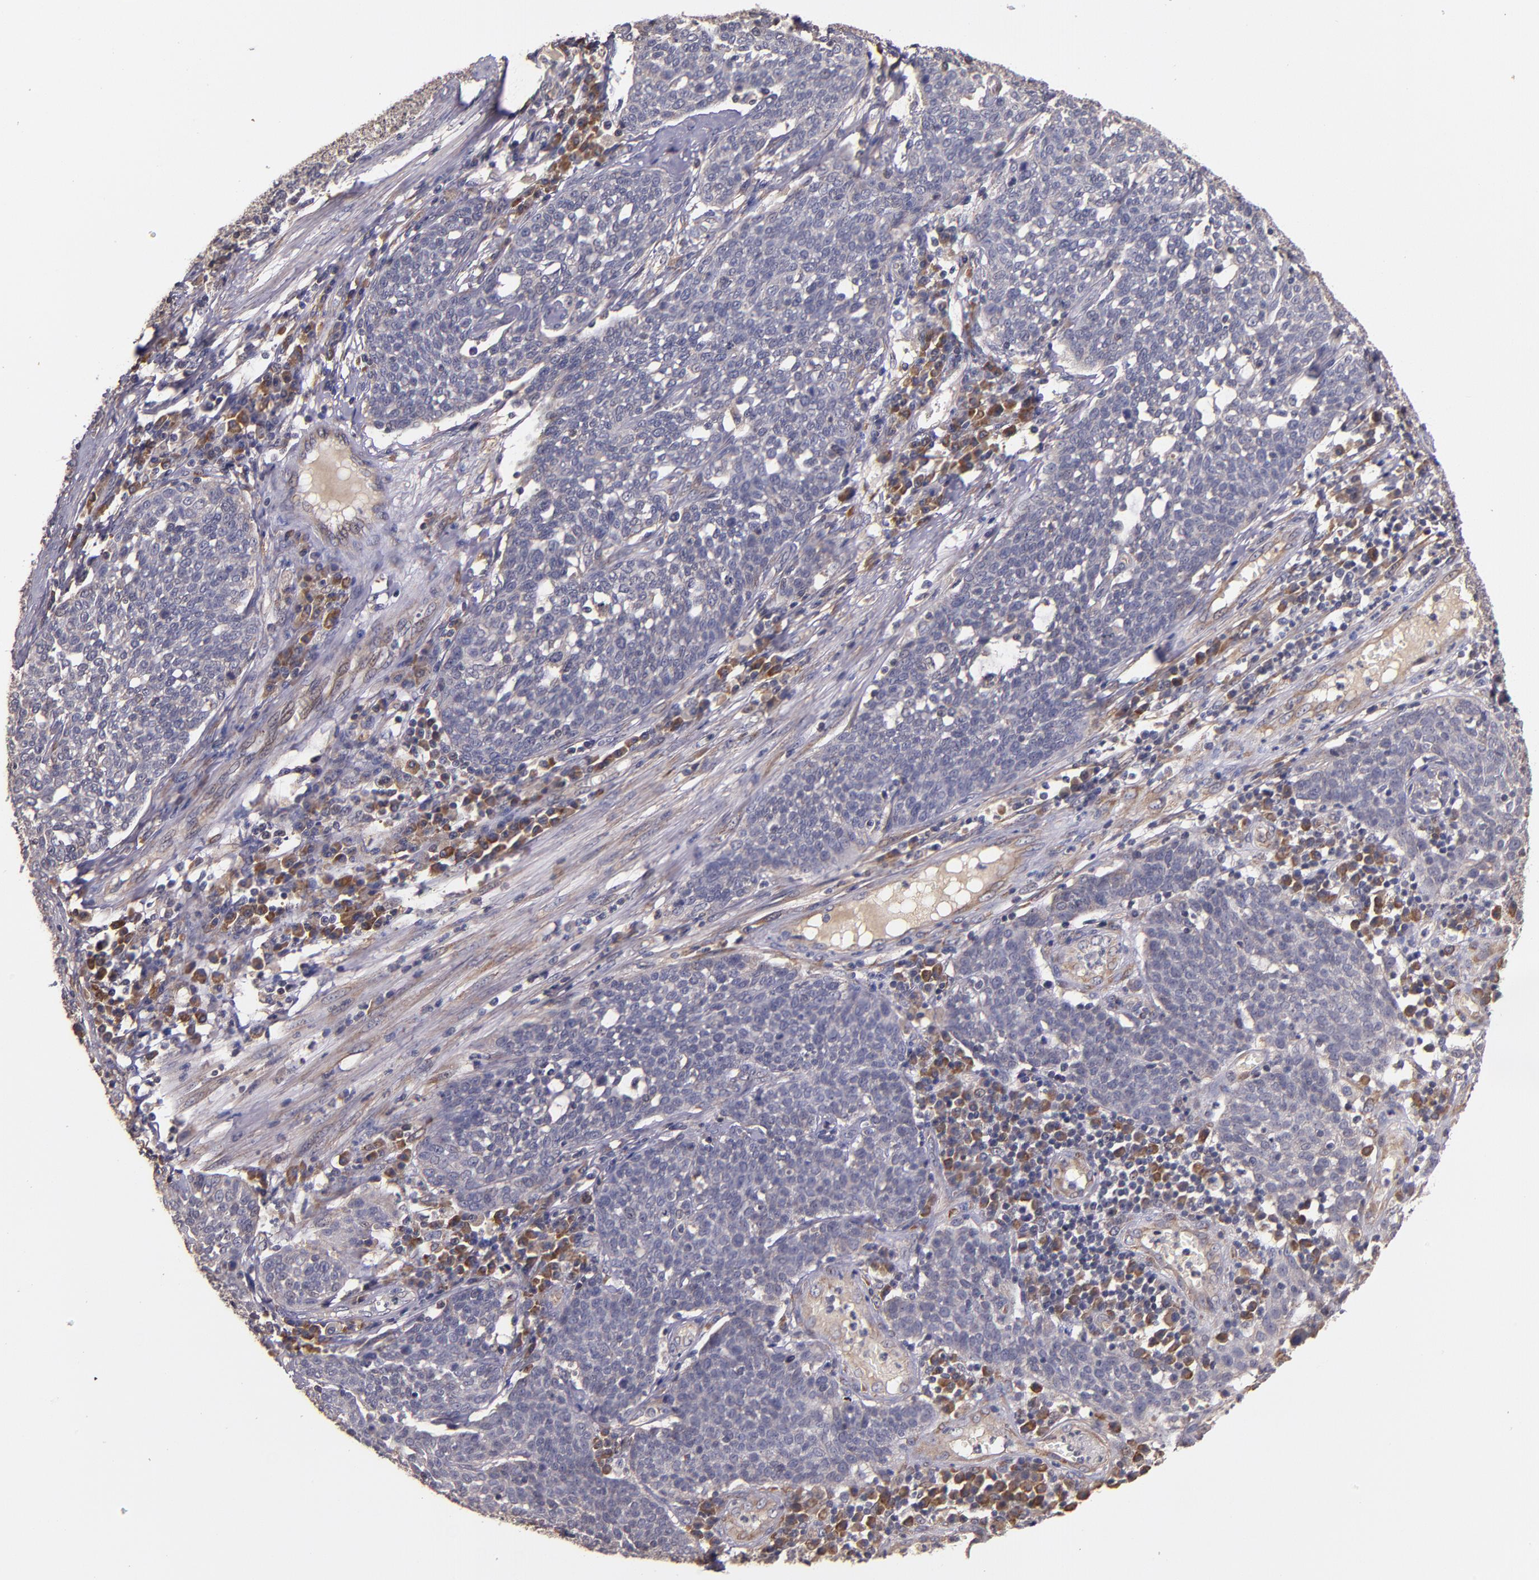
{"staining": {"intensity": "weak", "quantity": ">75%", "location": "cytoplasmic/membranous"}, "tissue": "cervical cancer", "cell_type": "Tumor cells", "image_type": "cancer", "snomed": [{"axis": "morphology", "description": "Squamous cell carcinoma, NOS"}, {"axis": "topography", "description": "Cervix"}], "caption": "Tumor cells exhibit low levels of weak cytoplasmic/membranous positivity in approximately >75% of cells in human squamous cell carcinoma (cervical).", "gene": "PRAF2", "patient": {"sex": "female", "age": 34}}